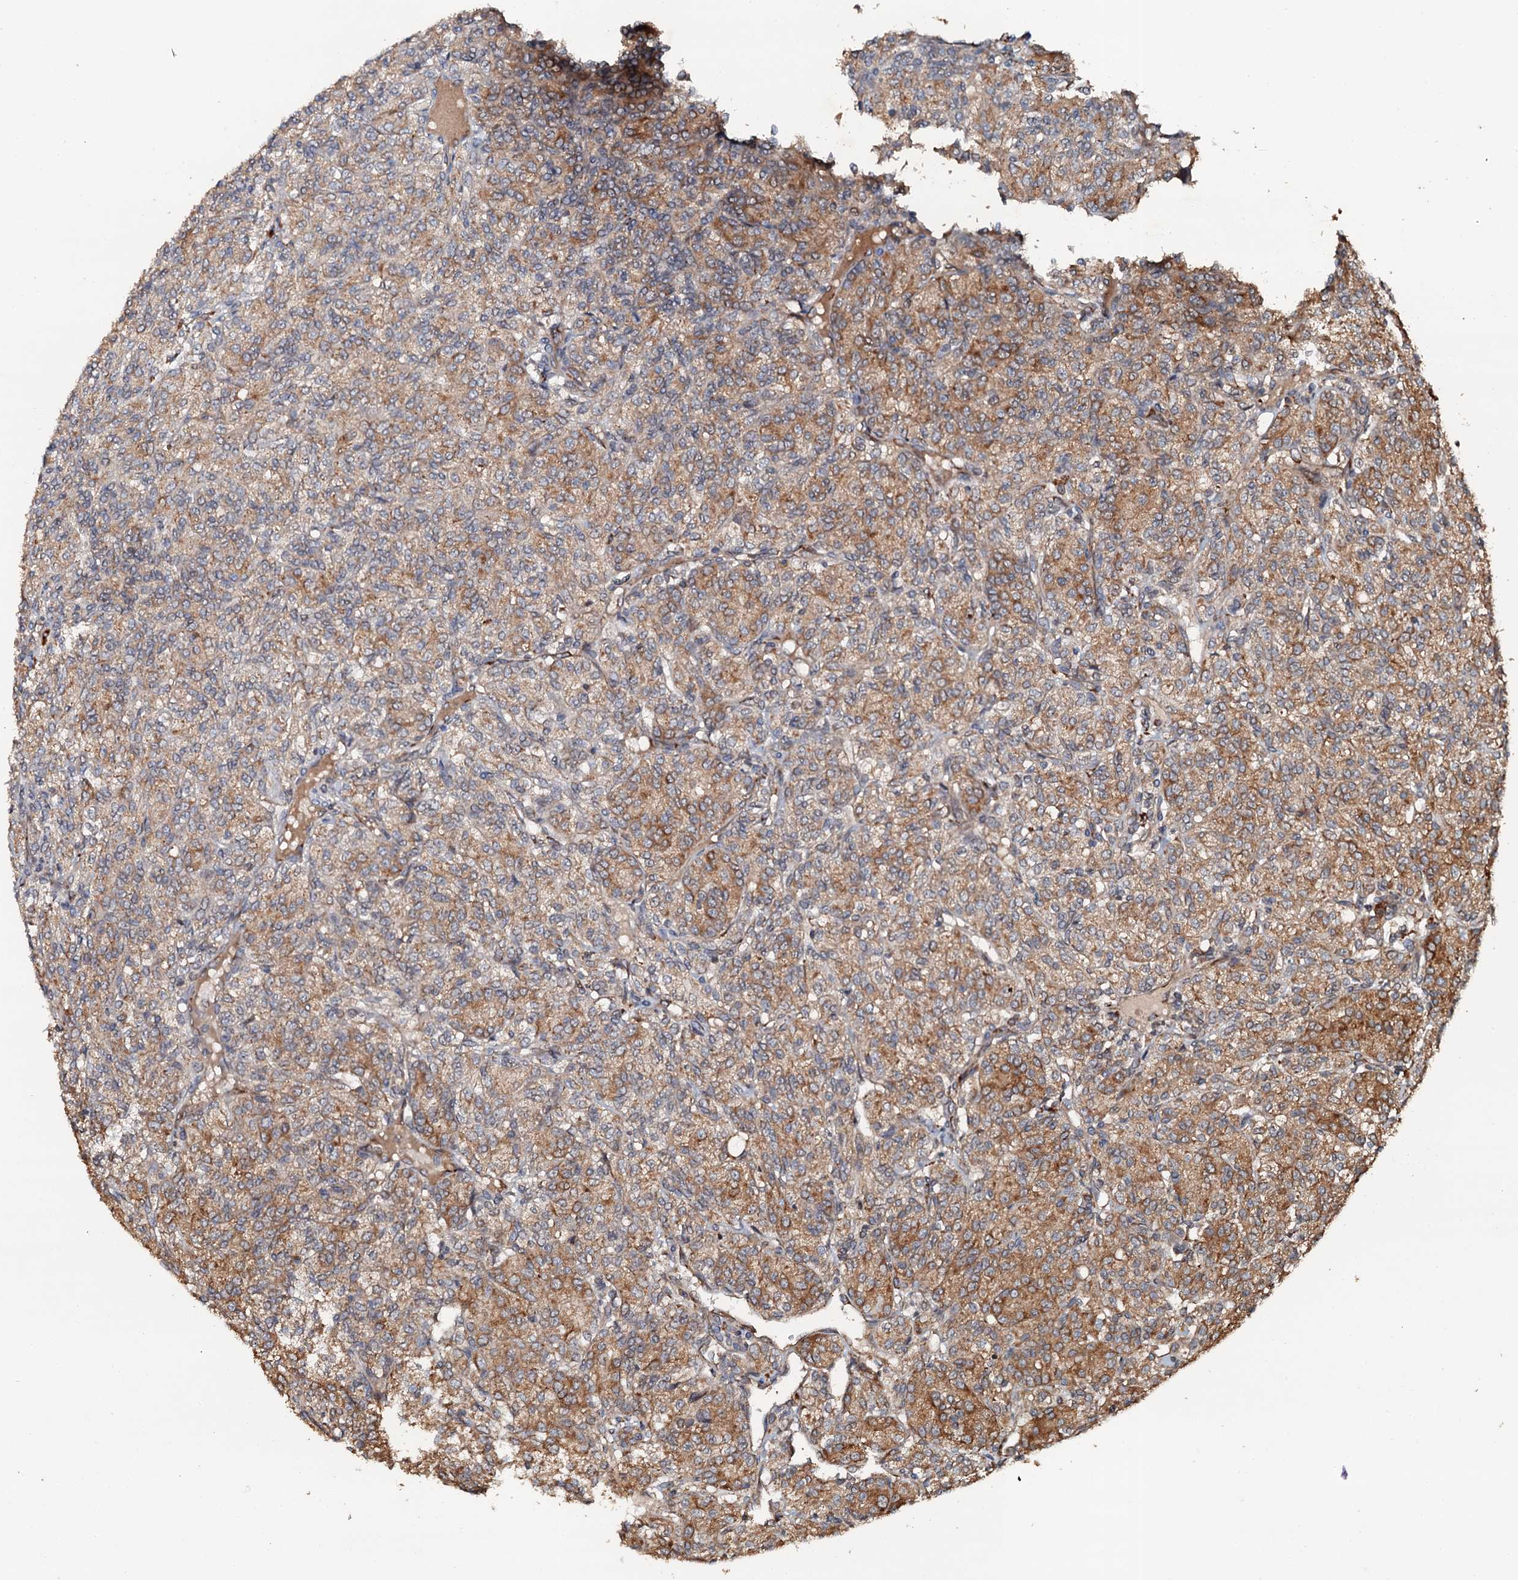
{"staining": {"intensity": "moderate", "quantity": ">75%", "location": "cytoplasmic/membranous"}, "tissue": "renal cancer", "cell_type": "Tumor cells", "image_type": "cancer", "snomed": [{"axis": "morphology", "description": "Adenocarcinoma, NOS"}, {"axis": "topography", "description": "Kidney"}], "caption": "Immunohistochemistry (IHC) micrograph of neoplastic tissue: renal cancer stained using immunohistochemistry displays medium levels of moderate protein expression localized specifically in the cytoplasmic/membranous of tumor cells, appearing as a cytoplasmic/membranous brown color.", "gene": "GLCE", "patient": {"sex": "male", "age": 77}}